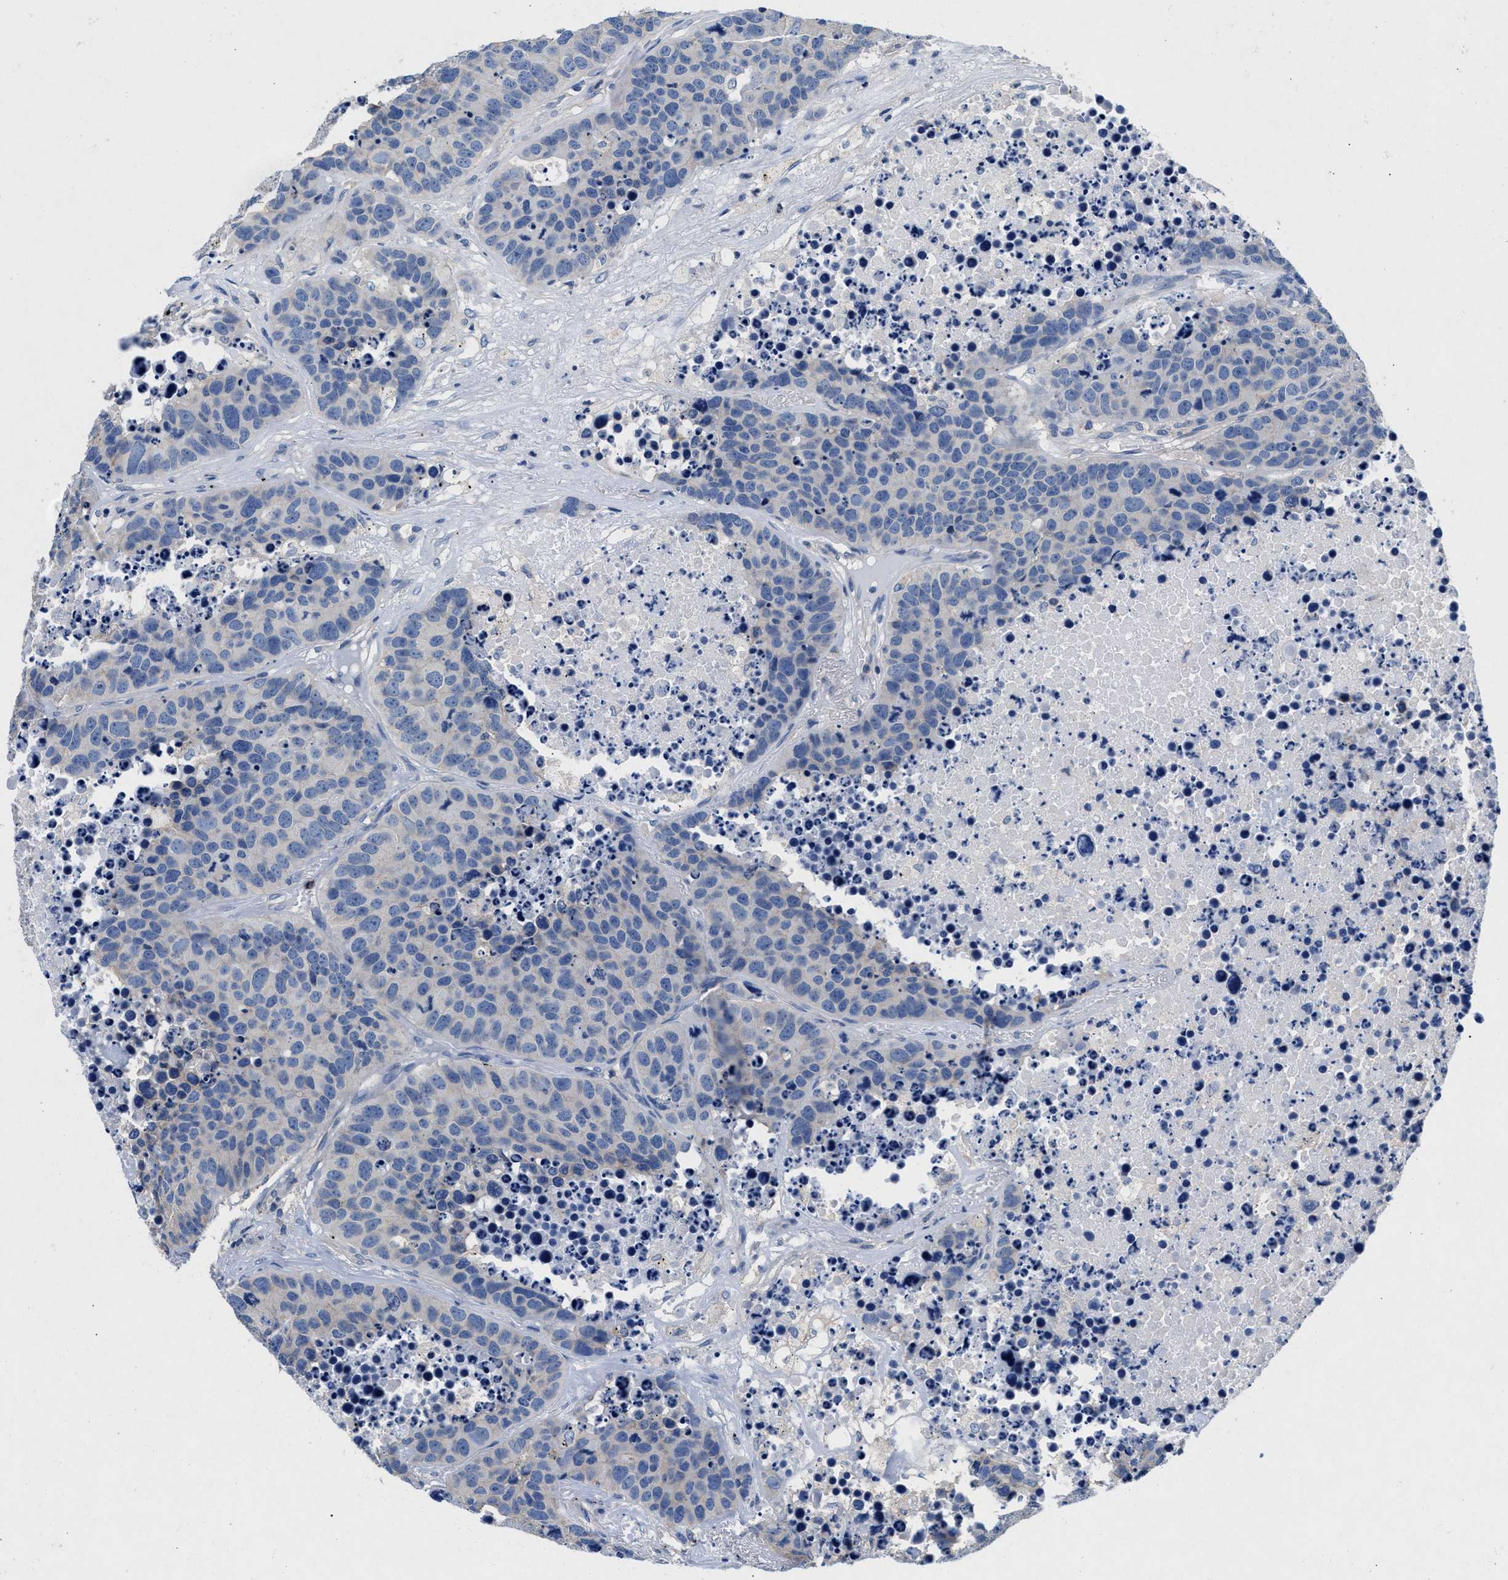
{"staining": {"intensity": "negative", "quantity": "none", "location": "none"}, "tissue": "carcinoid", "cell_type": "Tumor cells", "image_type": "cancer", "snomed": [{"axis": "morphology", "description": "Carcinoid, malignant, NOS"}, {"axis": "topography", "description": "Lung"}], "caption": "Protein analysis of carcinoid (malignant) displays no significant staining in tumor cells. The staining was performed using DAB to visualize the protein expression in brown, while the nuclei were stained in blue with hematoxylin (Magnification: 20x).", "gene": "GNAI3", "patient": {"sex": "male", "age": 60}}